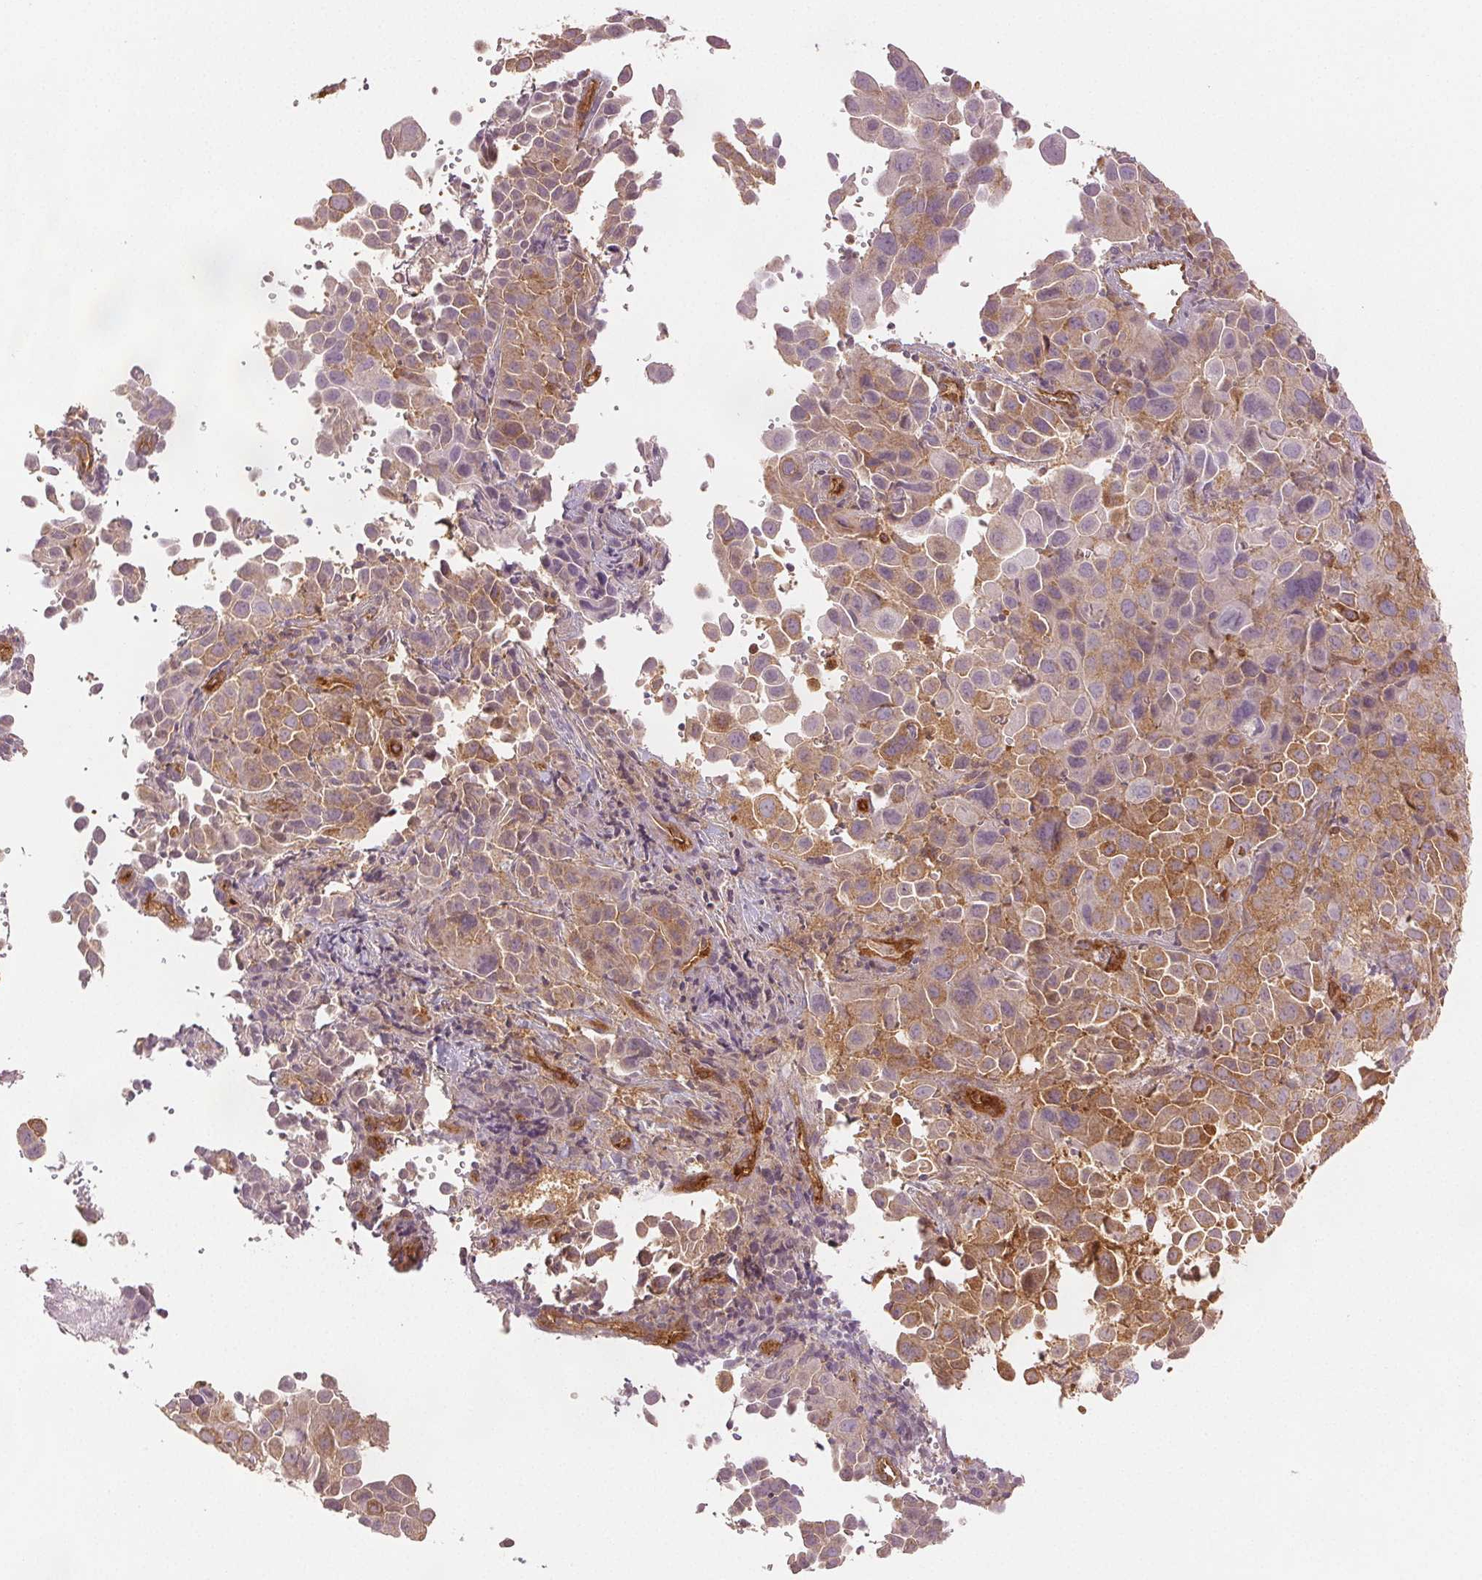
{"staining": {"intensity": "weak", "quantity": "<25%", "location": "cytoplasmic/membranous"}, "tissue": "cervical cancer", "cell_type": "Tumor cells", "image_type": "cancer", "snomed": [{"axis": "morphology", "description": "Squamous cell carcinoma, NOS"}, {"axis": "topography", "description": "Cervix"}], "caption": "High magnification brightfield microscopy of cervical cancer stained with DAB (brown) and counterstained with hematoxylin (blue): tumor cells show no significant staining.", "gene": "DIAPH2", "patient": {"sex": "female", "age": 55}}